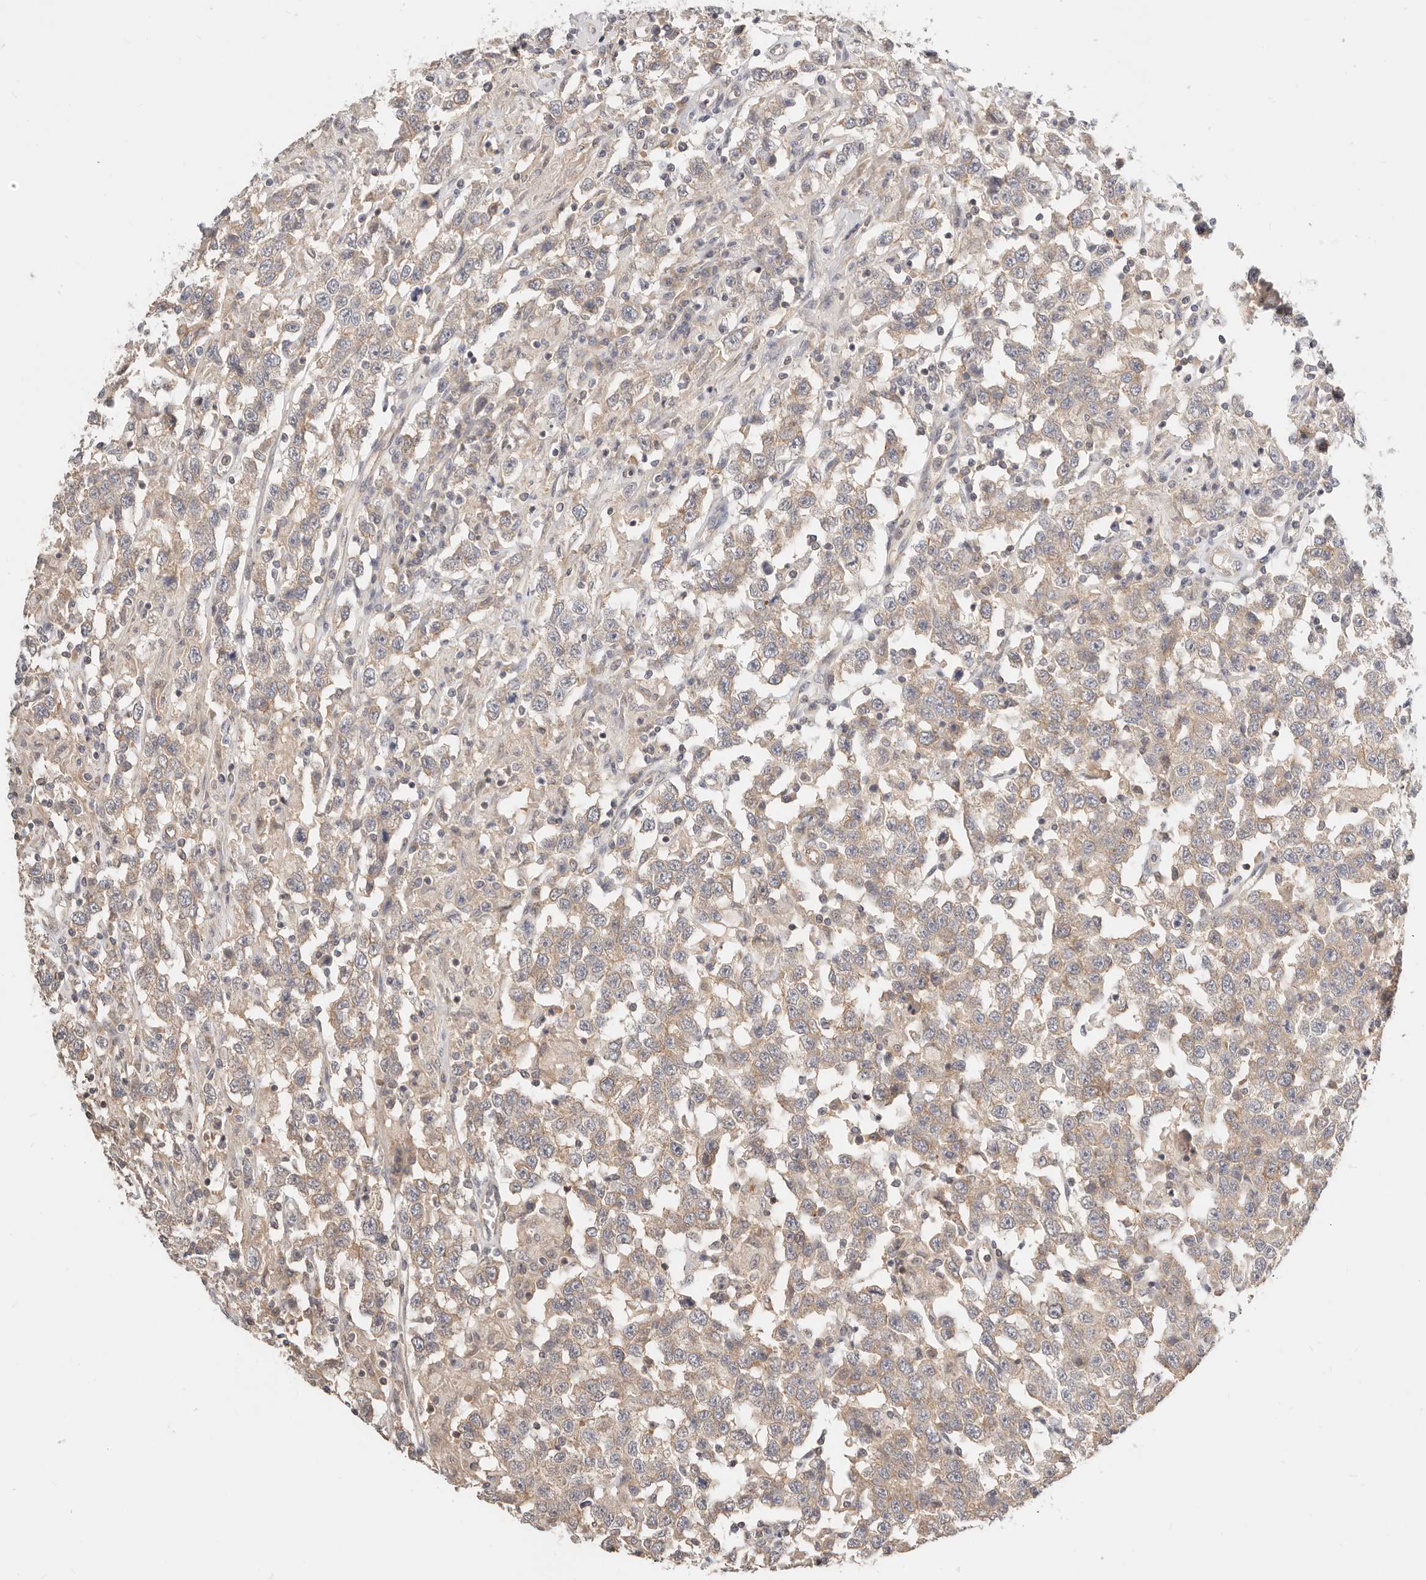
{"staining": {"intensity": "weak", "quantity": ">75%", "location": "cytoplasmic/membranous"}, "tissue": "testis cancer", "cell_type": "Tumor cells", "image_type": "cancer", "snomed": [{"axis": "morphology", "description": "Seminoma, NOS"}, {"axis": "topography", "description": "Testis"}], "caption": "A histopathology image of testis seminoma stained for a protein demonstrates weak cytoplasmic/membranous brown staining in tumor cells. Nuclei are stained in blue.", "gene": "ZRANB1", "patient": {"sex": "male", "age": 41}}